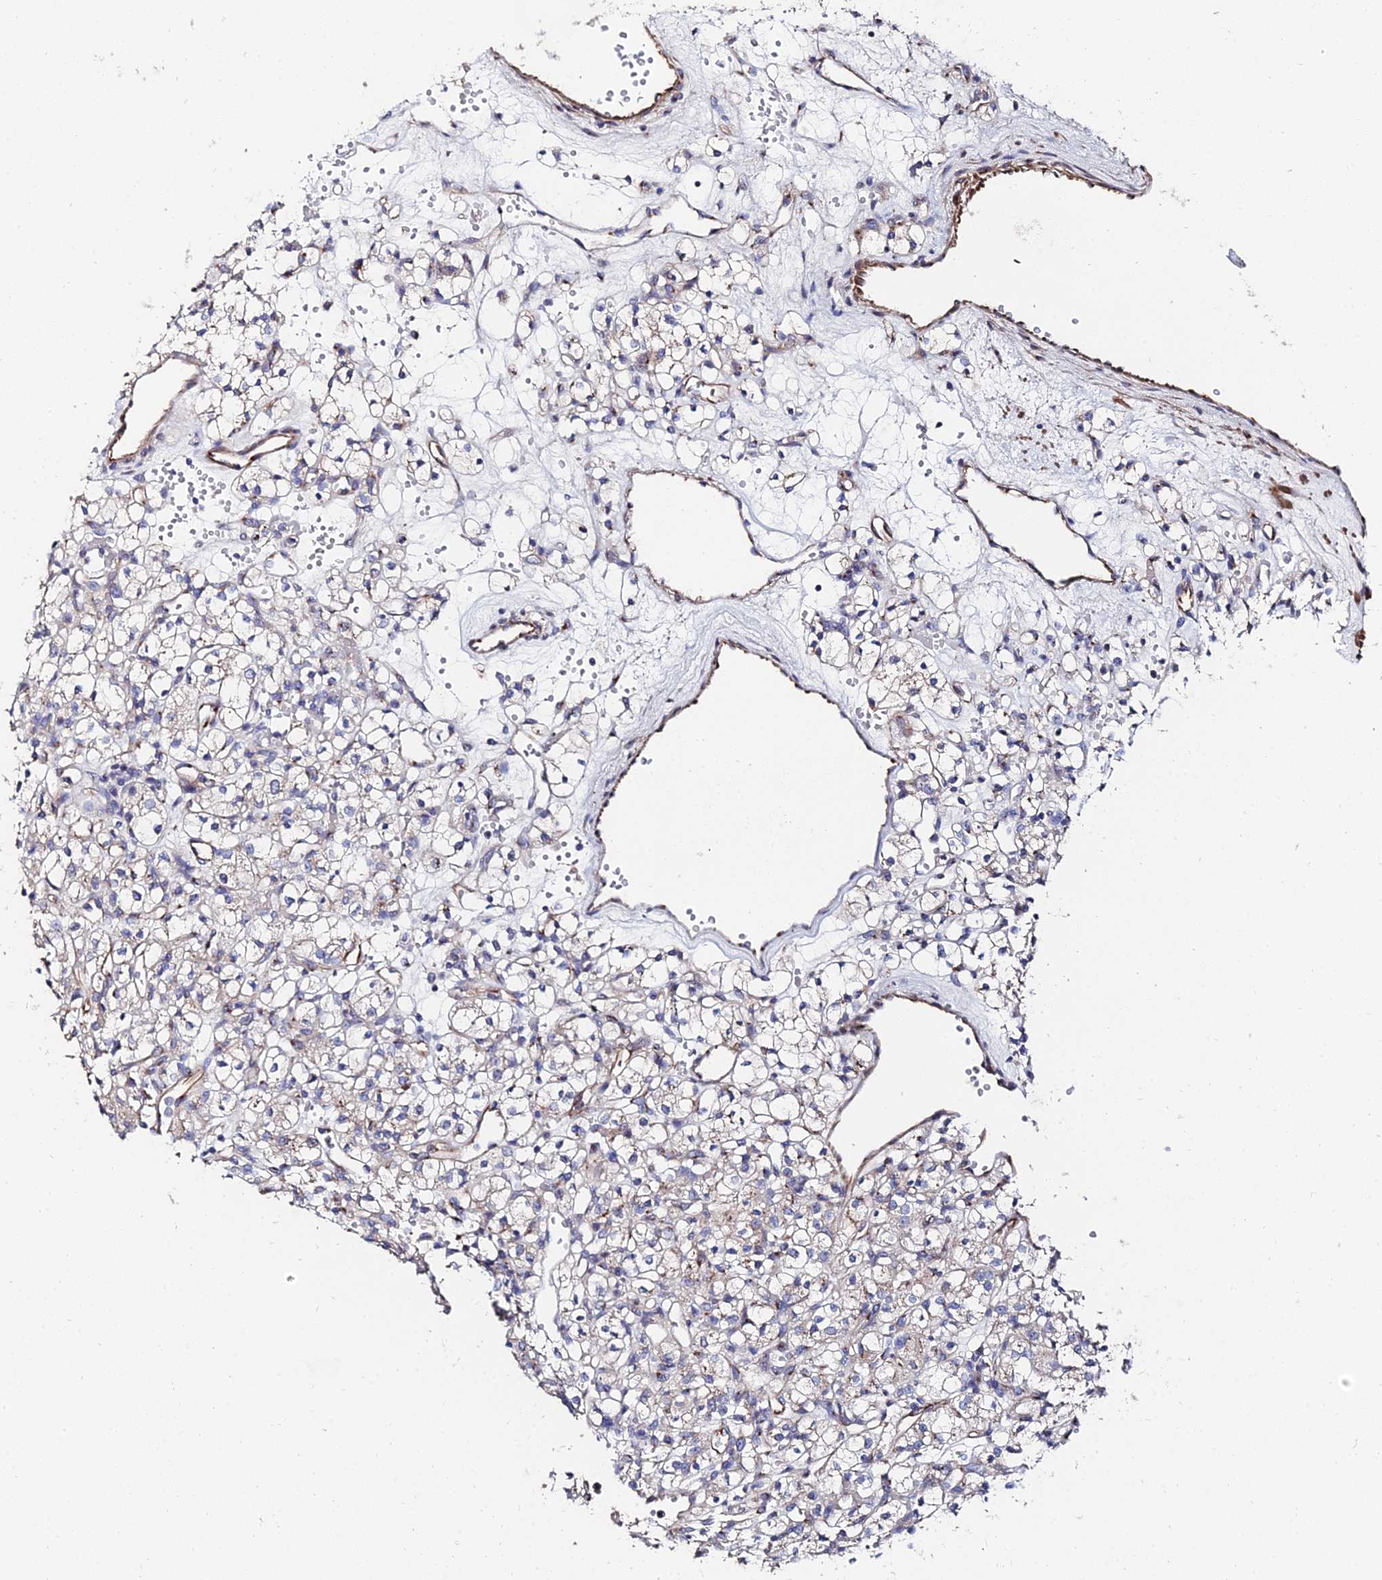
{"staining": {"intensity": "weak", "quantity": "<25%", "location": "cytoplasmic/membranous"}, "tissue": "renal cancer", "cell_type": "Tumor cells", "image_type": "cancer", "snomed": [{"axis": "morphology", "description": "Adenocarcinoma, NOS"}, {"axis": "topography", "description": "Kidney"}], "caption": "DAB immunohistochemical staining of renal cancer reveals no significant staining in tumor cells.", "gene": "BORCS8", "patient": {"sex": "female", "age": 59}}